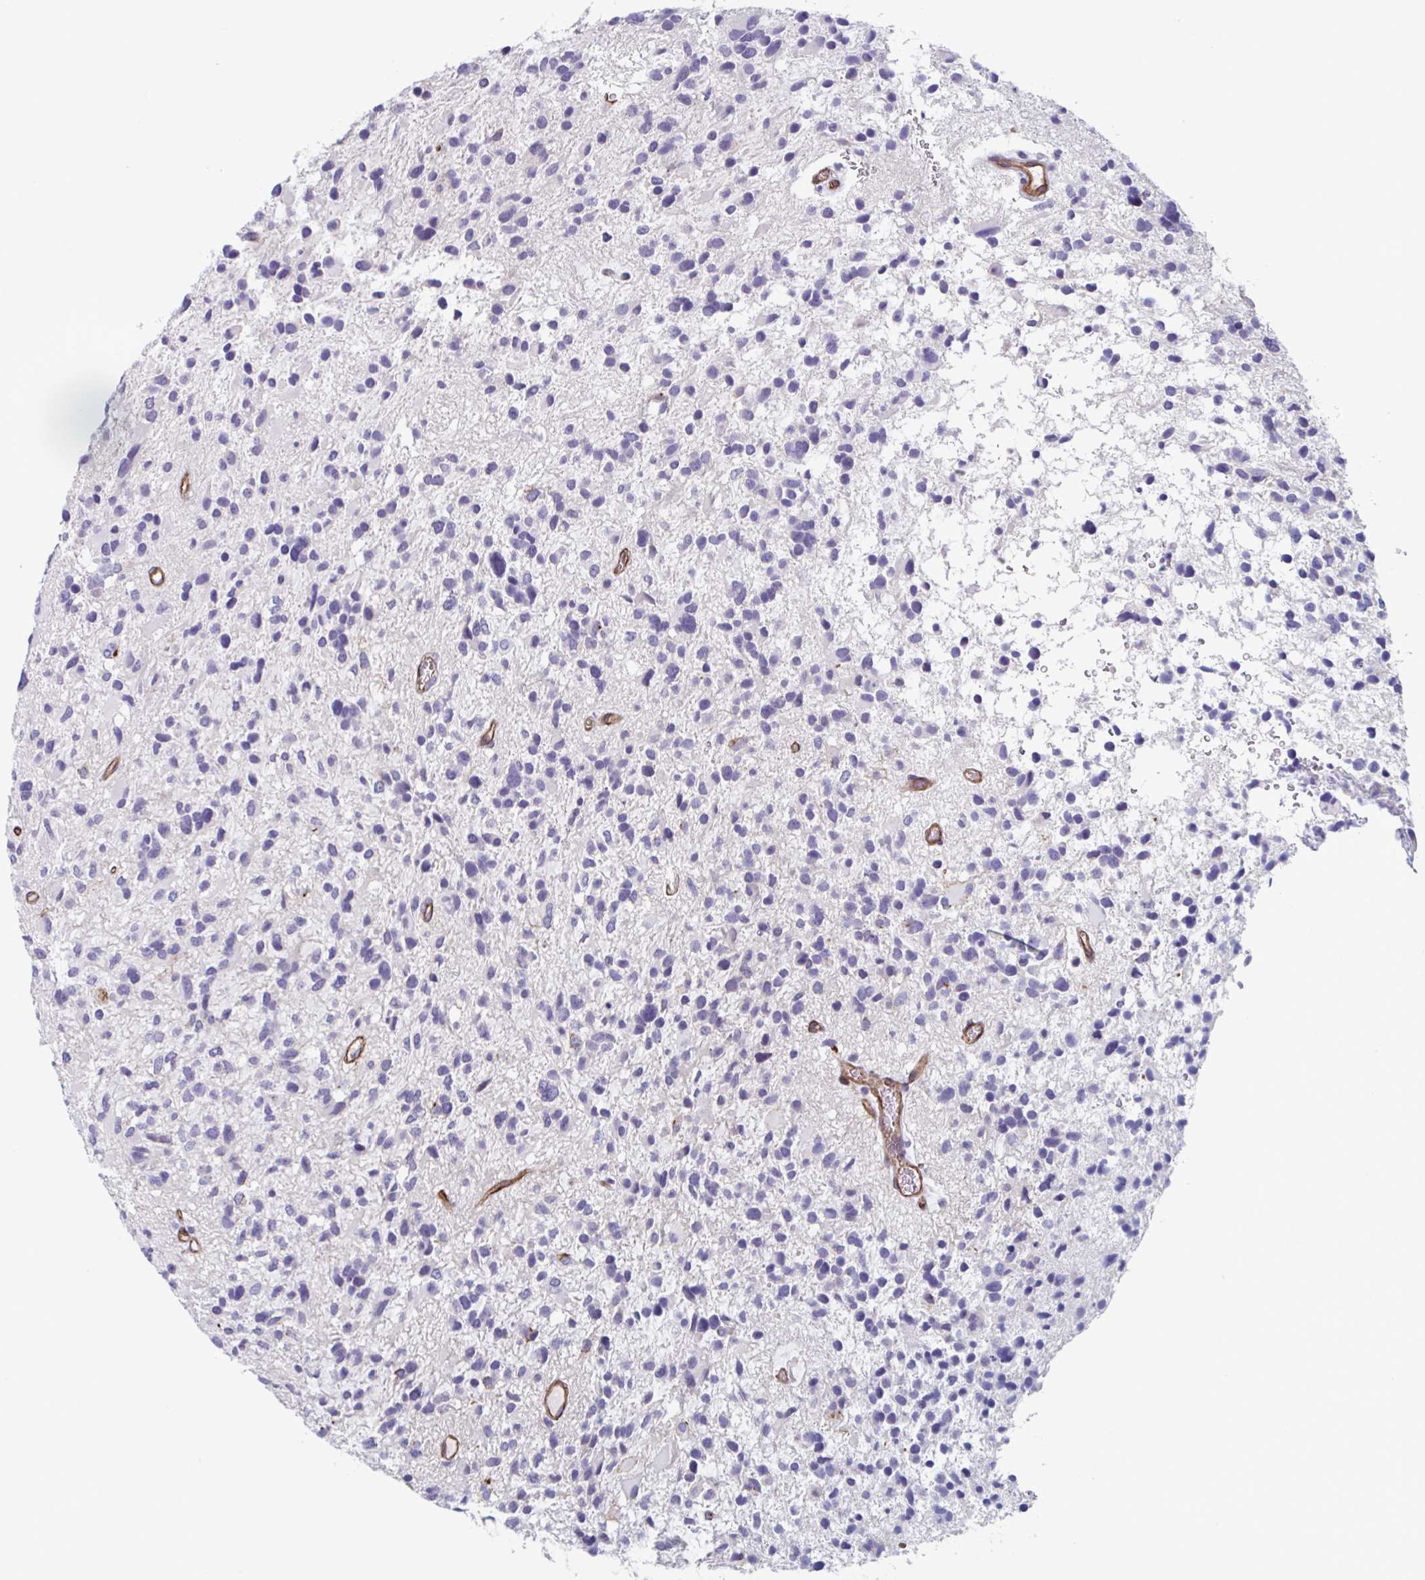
{"staining": {"intensity": "negative", "quantity": "none", "location": "none"}, "tissue": "glioma", "cell_type": "Tumor cells", "image_type": "cancer", "snomed": [{"axis": "morphology", "description": "Glioma, malignant, High grade"}, {"axis": "topography", "description": "Brain"}], "caption": "A photomicrograph of human malignant high-grade glioma is negative for staining in tumor cells.", "gene": "CITED4", "patient": {"sex": "female", "age": 11}}